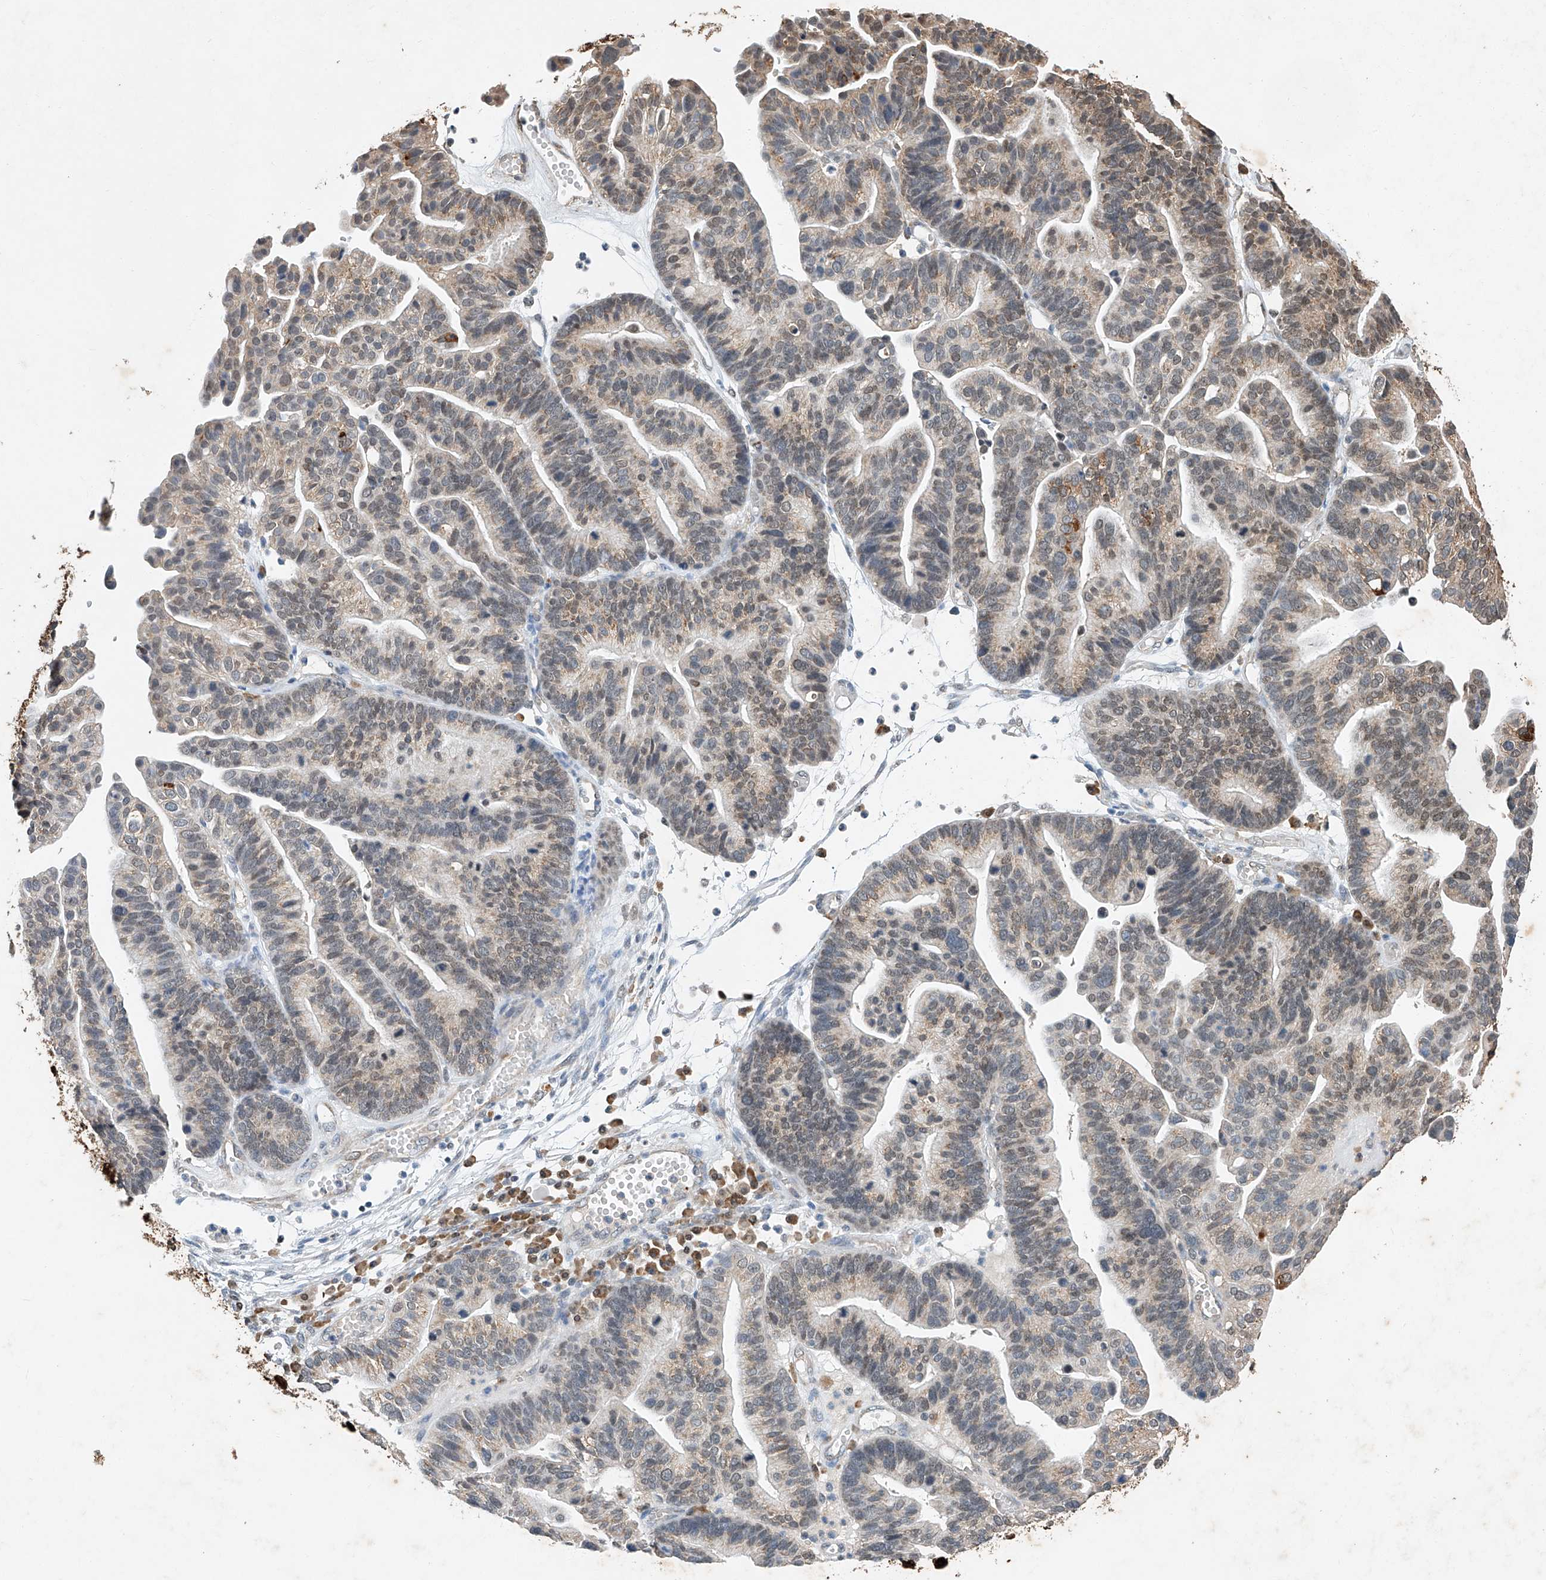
{"staining": {"intensity": "weak", "quantity": "25%-75%", "location": "cytoplasmic/membranous"}, "tissue": "ovarian cancer", "cell_type": "Tumor cells", "image_type": "cancer", "snomed": [{"axis": "morphology", "description": "Cystadenocarcinoma, serous, NOS"}, {"axis": "topography", "description": "Ovary"}], "caption": "Immunohistochemical staining of human ovarian cancer displays low levels of weak cytoplasmic/membranous protein staining in about 25%-75% of tumor cells.", "gene": "CTDP1", "patient": {"sex": "female", "age": 56}}